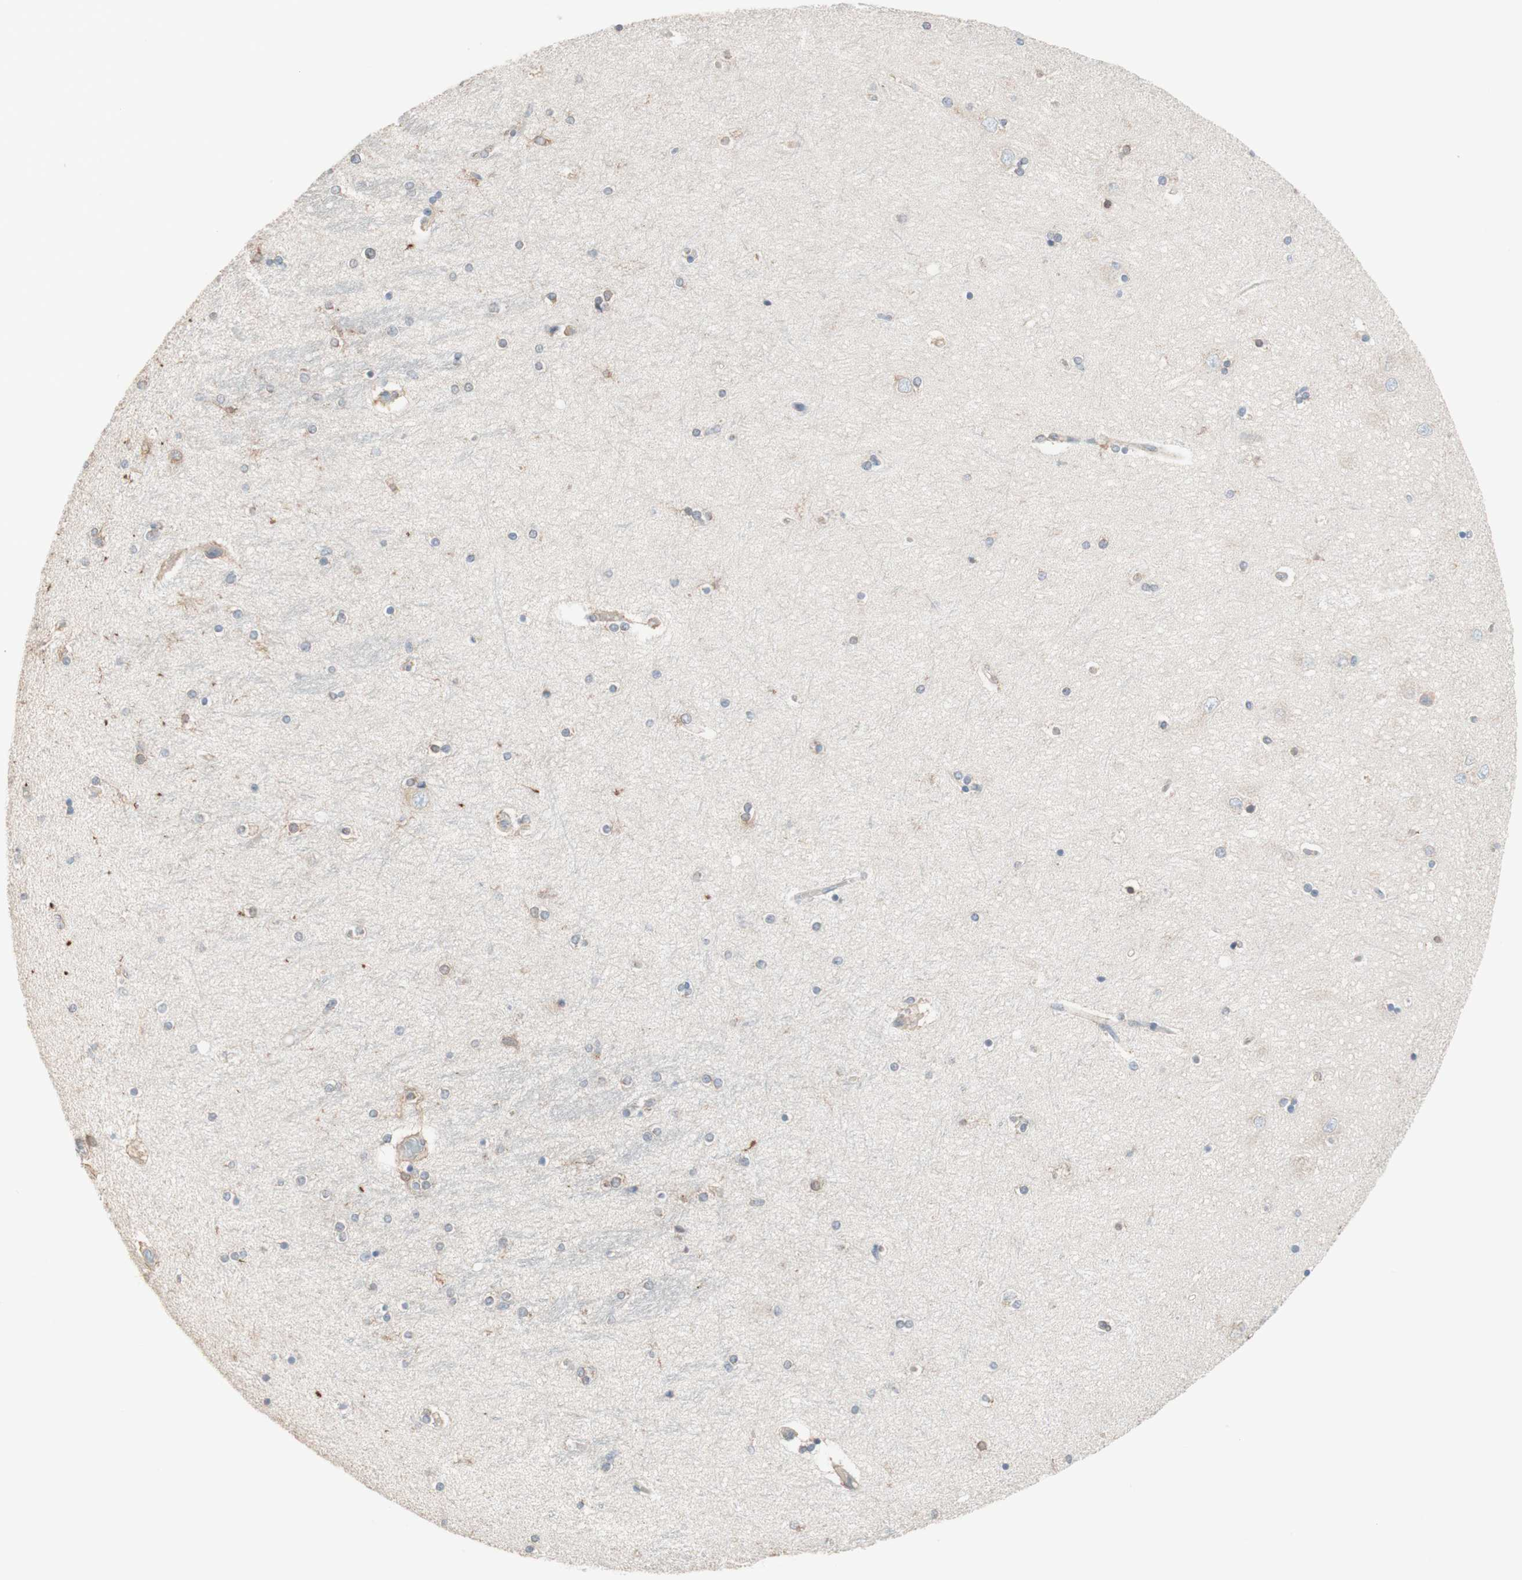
{"staining": {"intensity": "weak", "quantity": "<25%", "location": "cytoplasmic/membranous"}, "tissue": "hippocampus", "cell_type": "Glial cells", "image_type": "normal", "snomed": [{"axis": "morphology", "description": "Normal tissue, NOS"}, {"axis": "topography", "description": "Hippocampus"}], "caption": "The micrograph shows no staining of glial cells in unremarkable hippocampus. (DAB (3,3'-diaminobenzidine) immunohistochemistry (IHC) with hematoxylin counter stain).", "gene": "COMT", "patient": {"sex": "female", "age": 54}}